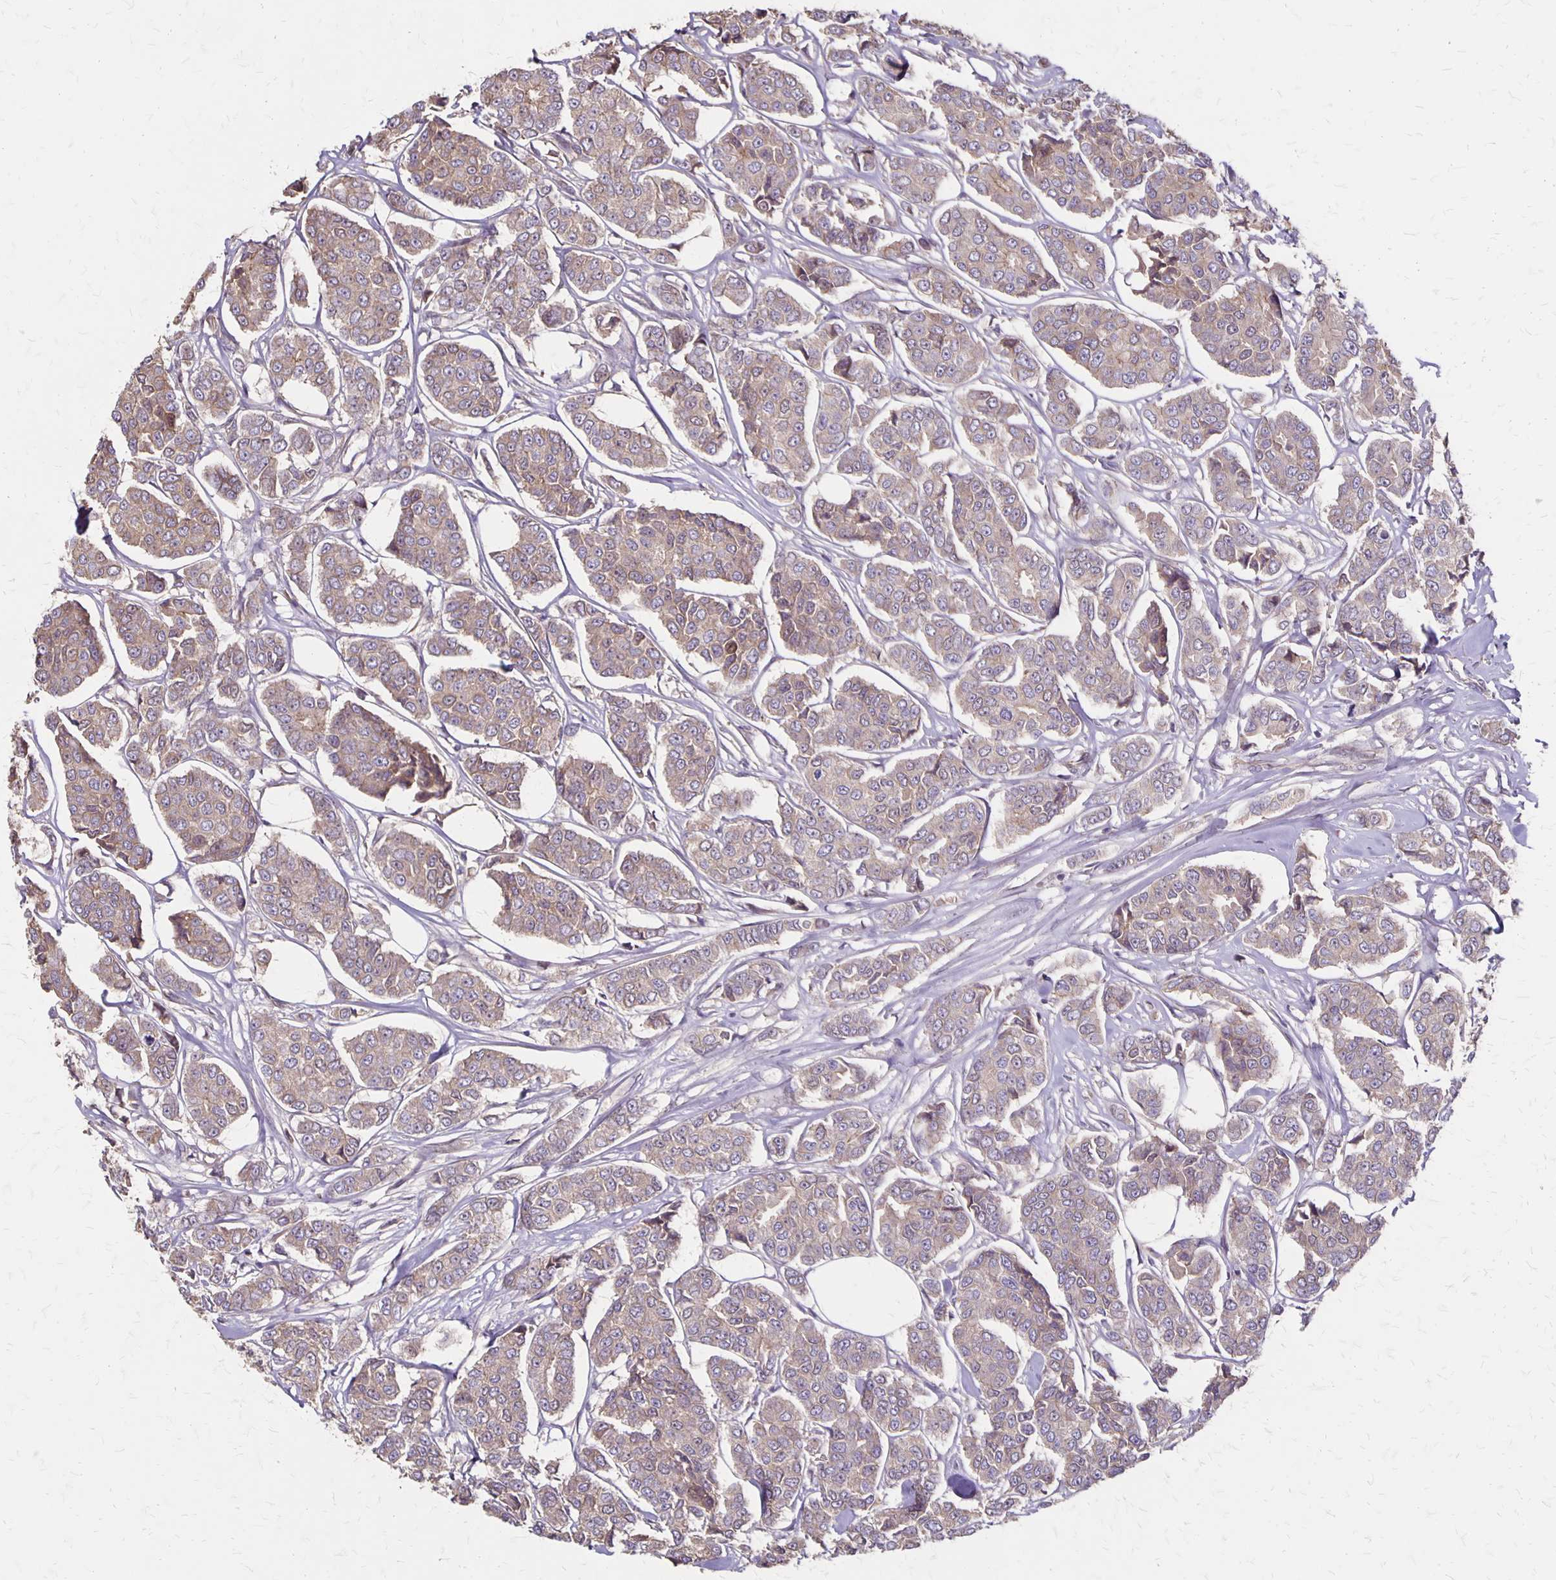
{"staining": {"intensity": "weak", "quantity": ">75%", "location": "cytoplasmic/membranous"}, "tissue": "breast cancer", "cell_type": "Tumor cells", "image_type": "cancer", "snomed": [{"axis": "morphology", "description": "Duct carcinoma"}, {"axis": "topography", "description": "Breast"}], "caption": "This image shows immunohistochemistry staining of breast infiltrating ductal carcinoma, with low weak cytoplasmic/membranous expression in about >75% of tumor cells.", "gene": "PROM2", "patient": {"sex": "female", "age": 94}}